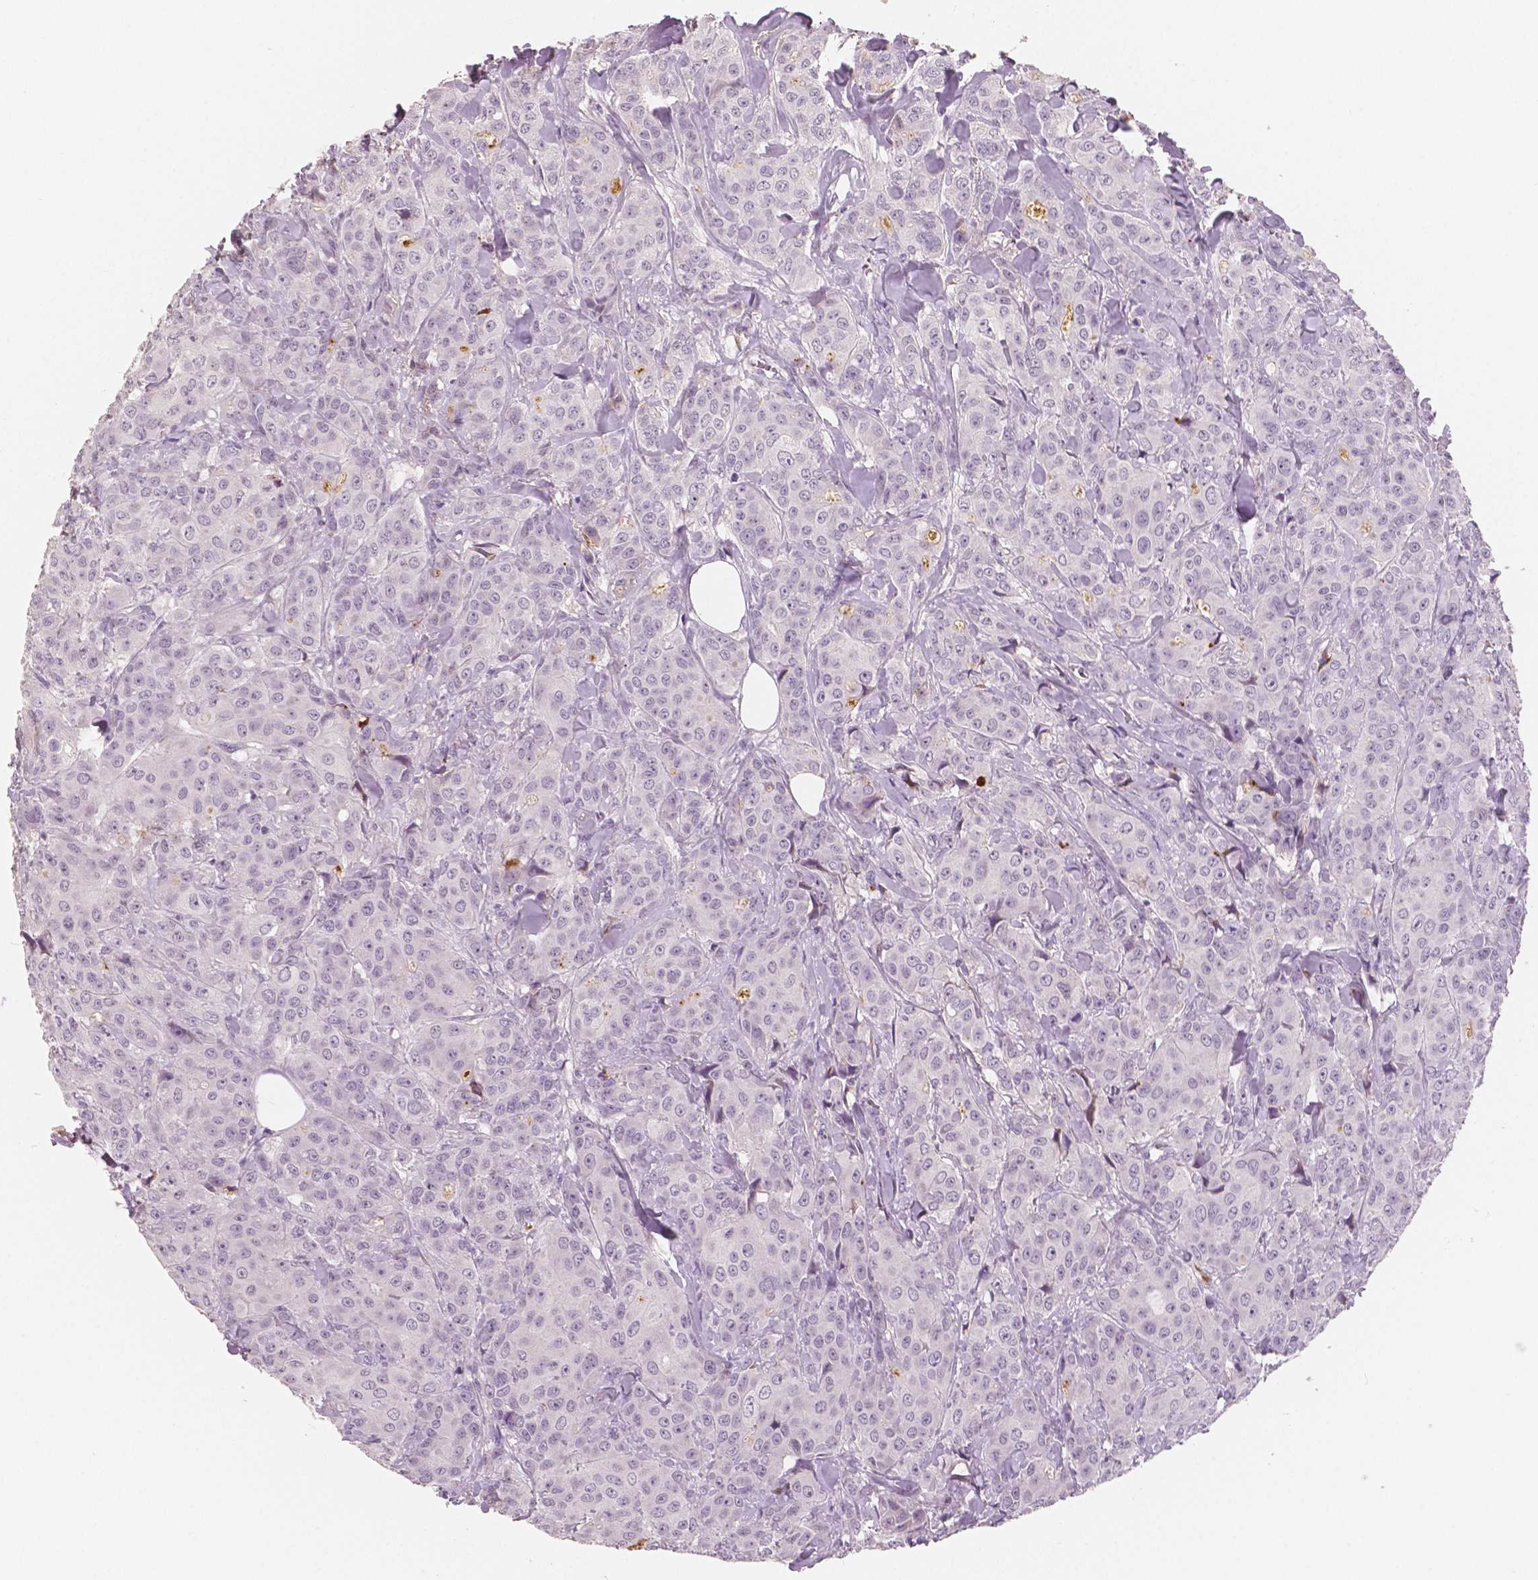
{"staining": {"intensity": "negative", "quantity": "none", "location": "none"}, "tissue": "breast cancer", "cell_type": "Tumor cells", "image_type": "cancer", "snomed": [{"axis": "morphology", "description": "Duct carcinoma"}, {"axis": "topography", "description": "Breast"}], "caption": "Protein analysis of breast cancer demonstrates no significant positivity in tumor cells.", "gene": "APOA4", "patient": {"sex": "female", "age": 43}}